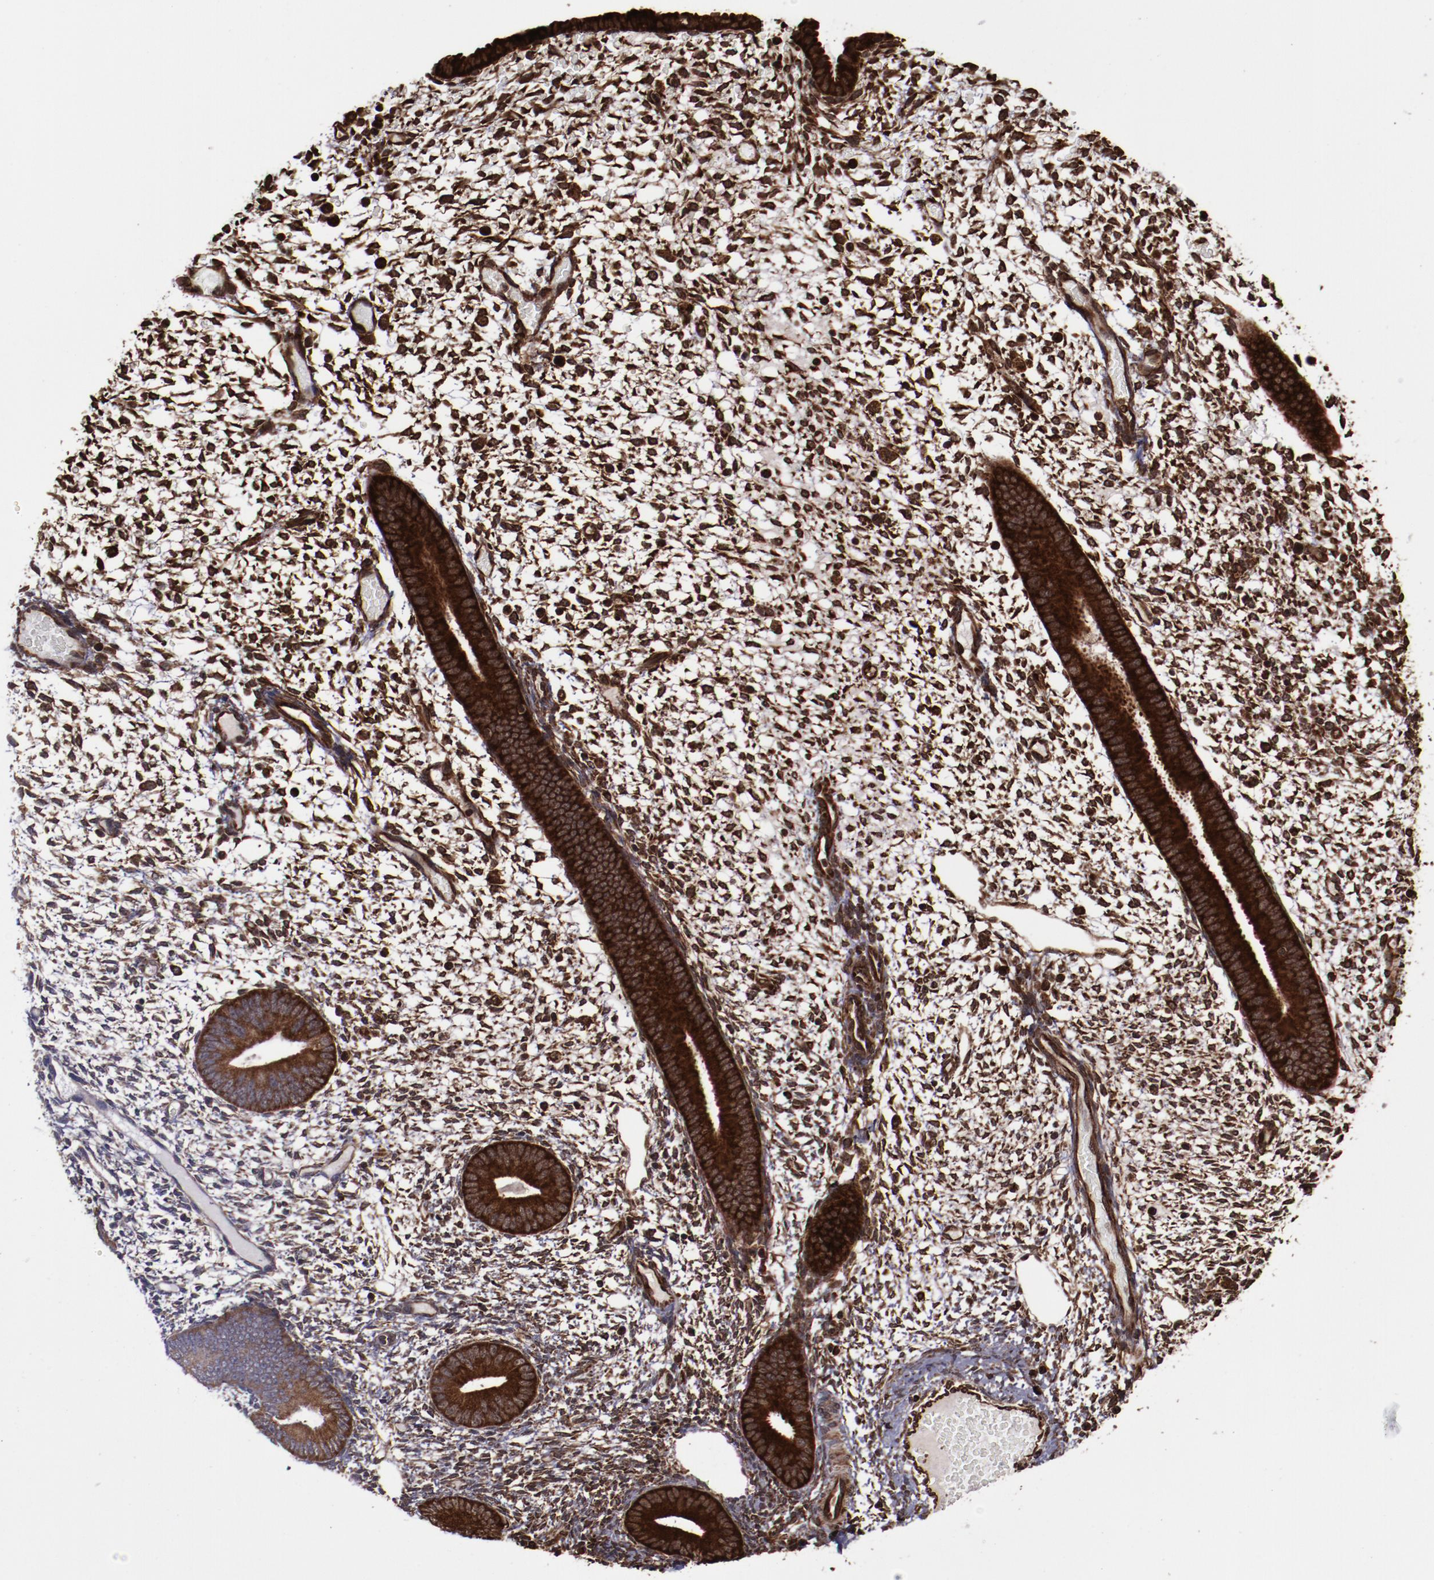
{"staining": {"intensity": "strong", "quantity": ">75%", "location": "cytoplasmic/membranous,nuclear"}, "tissue": "endometrium", "cell_type": "Cells in endometrial stroma", "image_type": "normal", "snomed": [{"axis": "morphology", "description": "Normal tissue, NOS"}, {"axis": "topography", "description": "Endometrium"}], "caption": "Immunohistochemistry micrograph of unremarkable endometrium: endometrium stained using IHC displays high levels of strong protein expression localized specifically in the cytoplasmic/membranous,nuclear of cells in endometrial stroma, appearing as a cytoplasmic/membranous,nuclear brown color.", "gene": "EIF4ENIF1", "patient": {"sex": "female", "age": 42}}